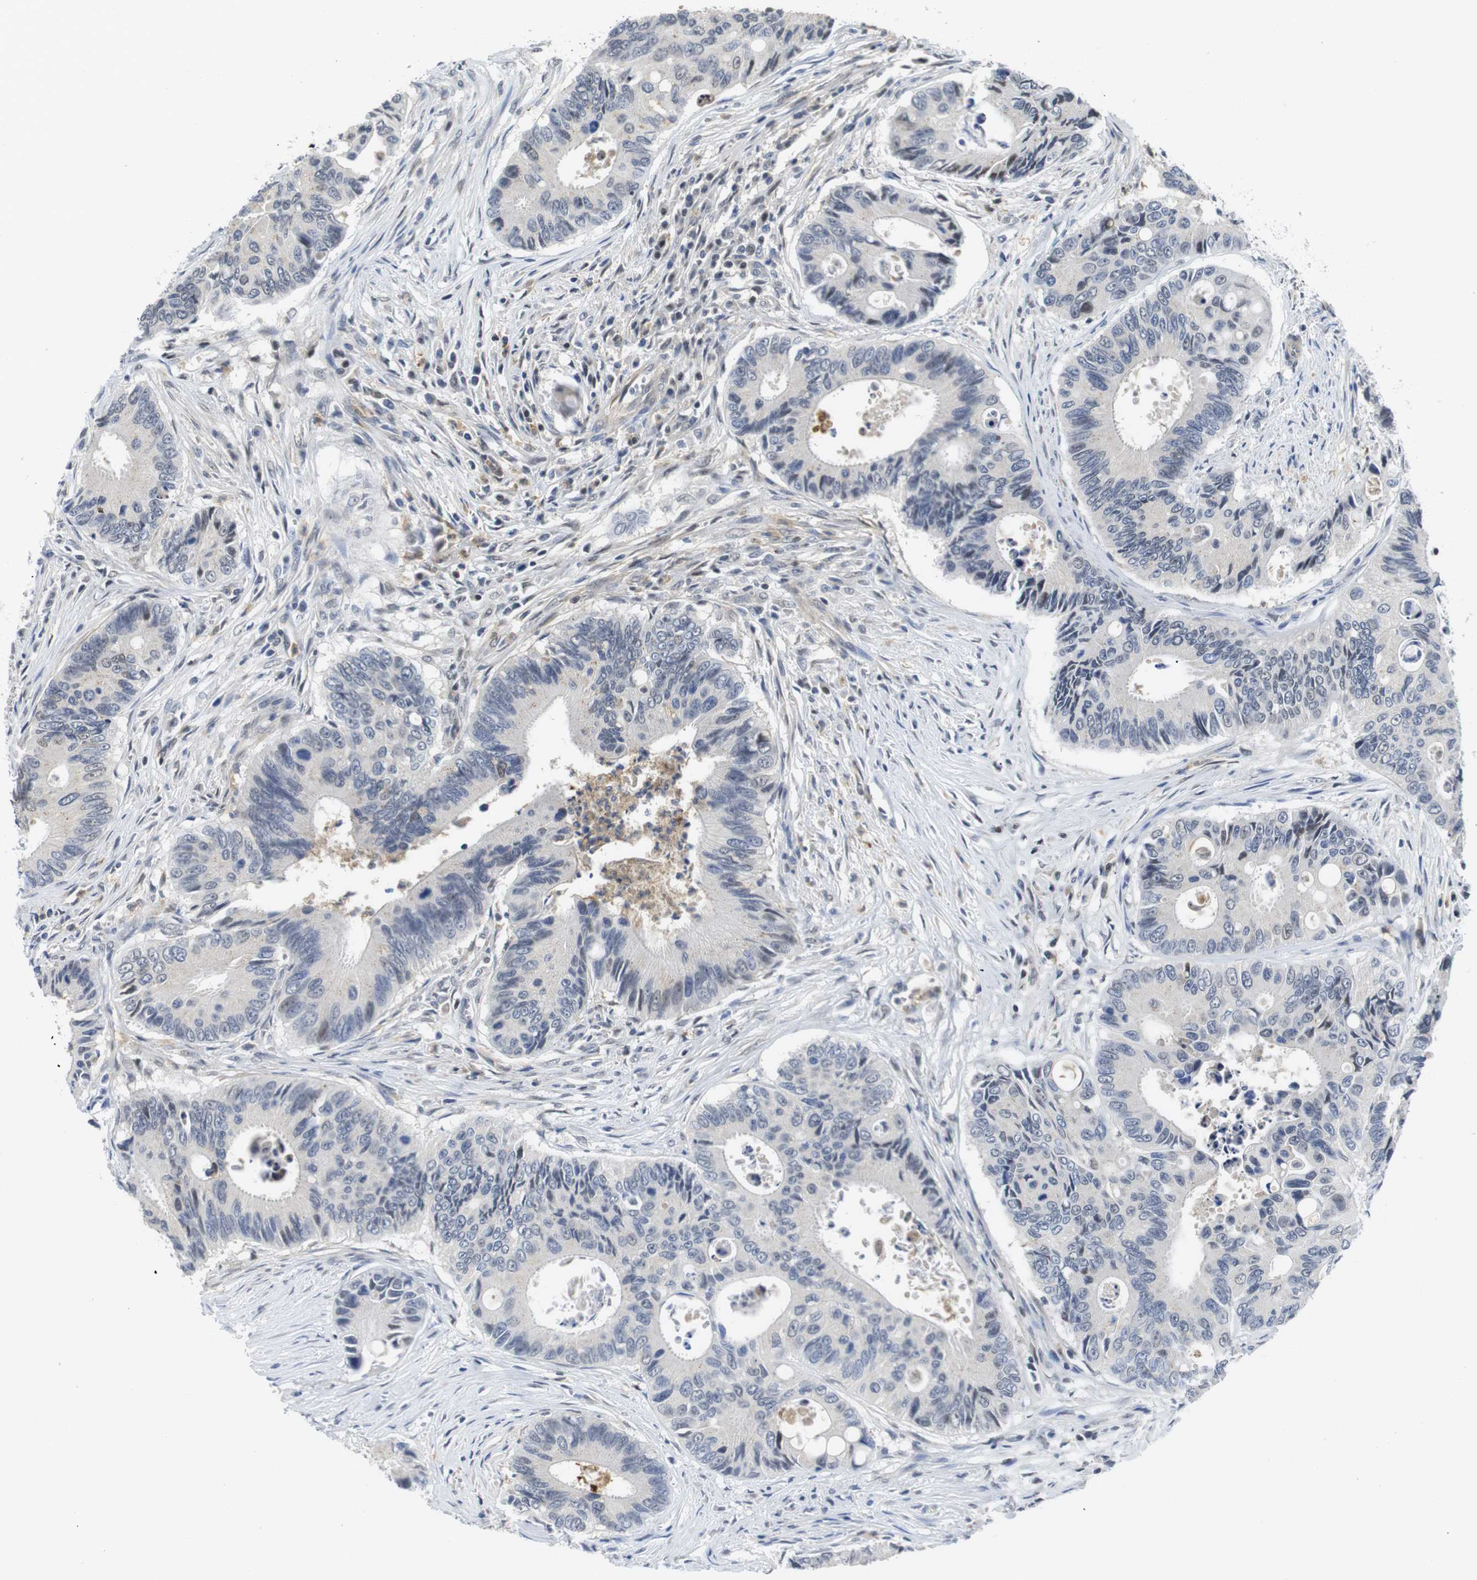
{"staining": {"intensity": "negative", "quantity": "none", "location": "none"}, "tissue": "colorectal cancer", "cell_type": "Tumor cells", "image_type": "cancer", "snomed": [{"axis": "morphology", "description": "Inflammation, NOS"}, {"axis": "morphology", "description": "Adenocarcinoma, NOS"}, {"axis": "topography", "description": "Colon"}], "caption": "IHC histopathology image of neoplastic tissue: human colorectal cancer stained with DAB (3,3'-diaminobenzidine) exhibits no significant protein expression in tumor cells.", "gene": "FNTA", "patient": {"sex": "male", "age": 72}}